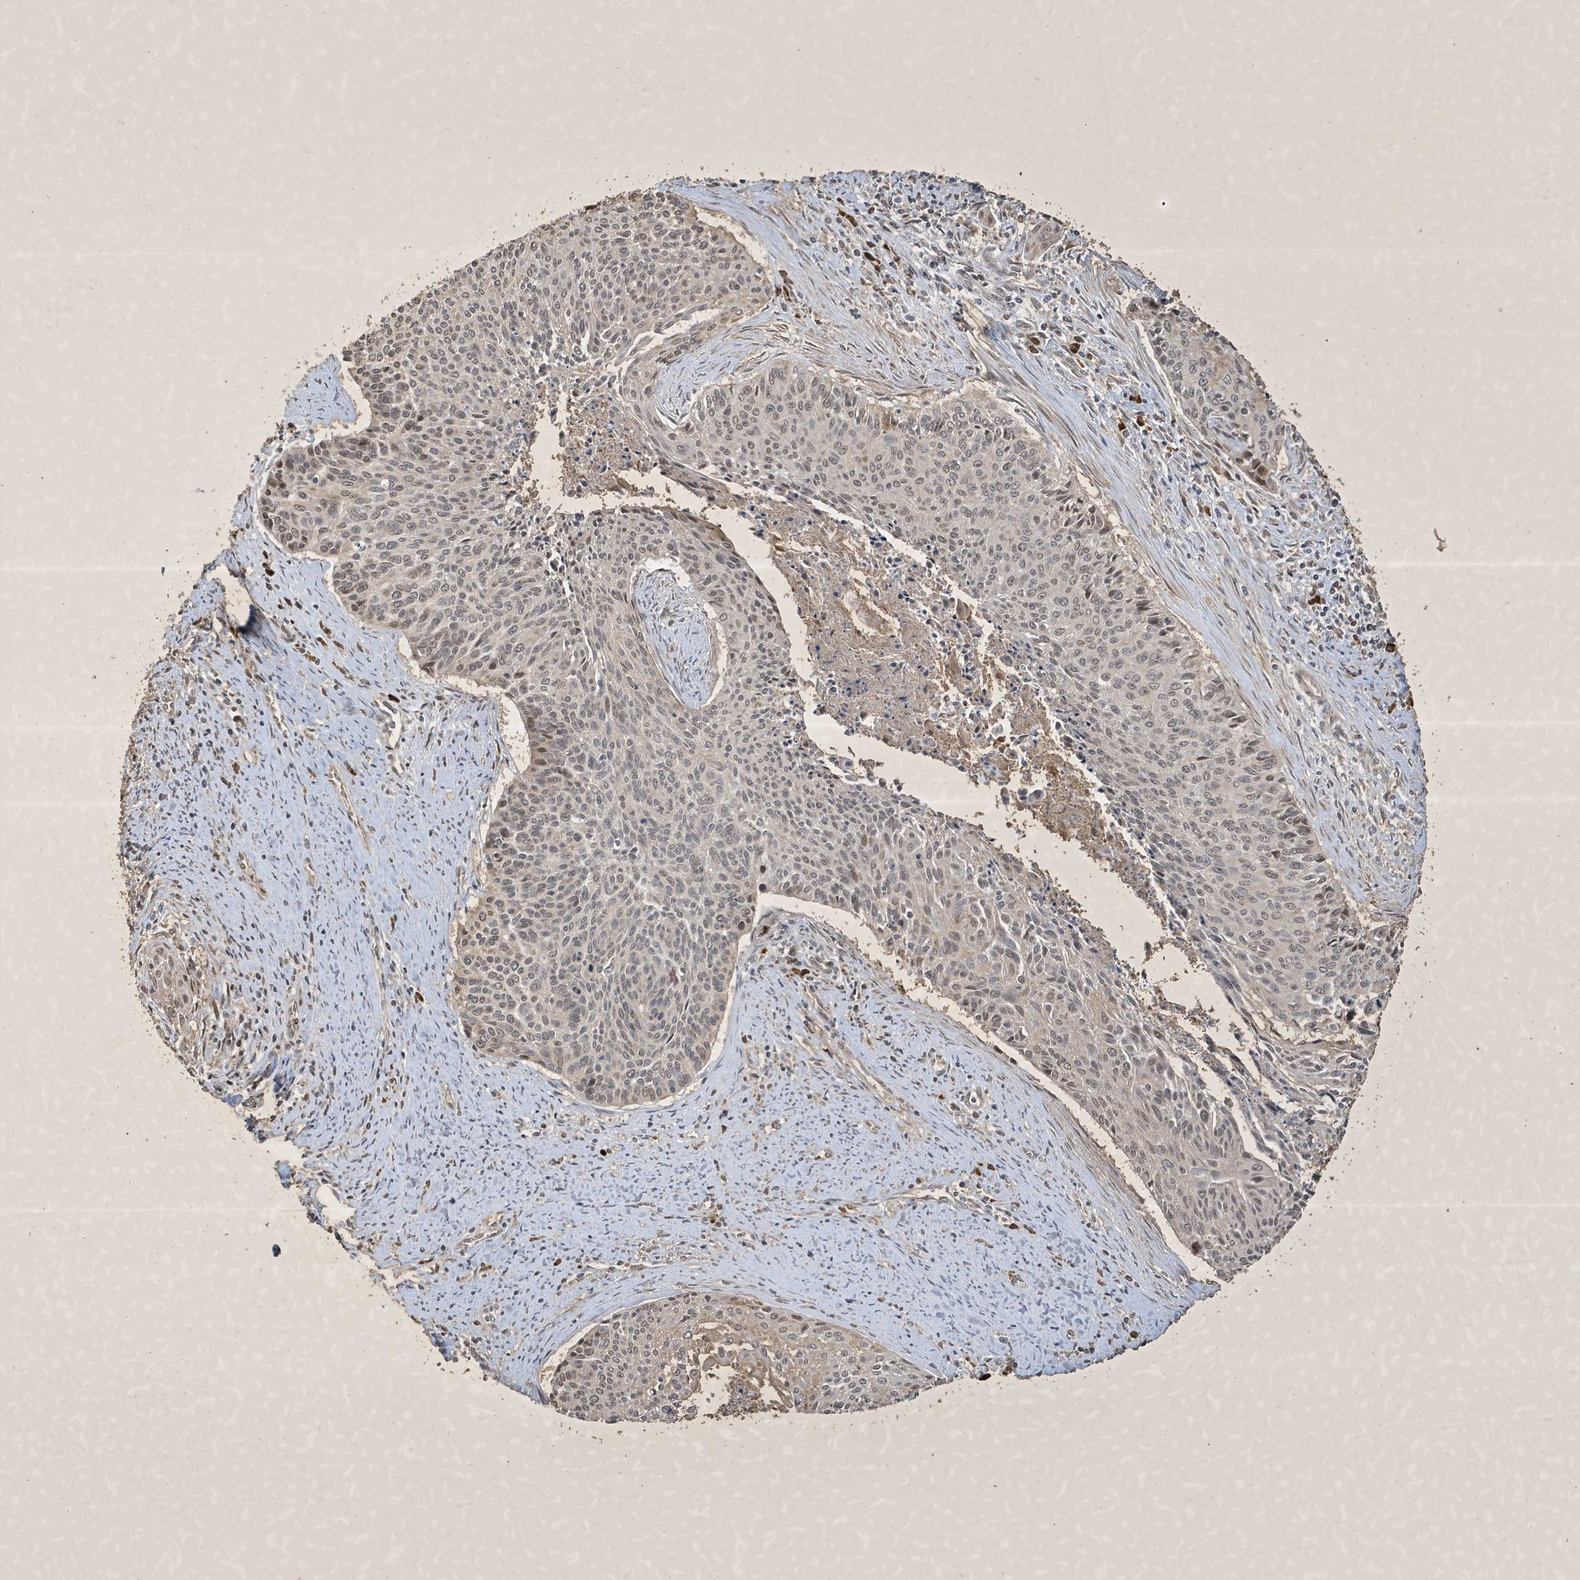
{"staining": {"intensity": "weak", "quantity": ">75%", "location": "nuclear"}, "tissue": "cervical cancer", "cell_type": "Tumor cells", "image_type": "cancer", "snomed": [{"axis": "morphology", "description": "Squamous cell carcinoma, NOS"}, {"axis": "topography", "description": "Cervix"}], "caption": "Cervical squamous cell carcinoma stained with IHC demonstrates weak nuclear expression in about >75% of tumor cells. (Stains: DAB (3,3'-diaminobenzidine) in brown, nuclei in blue, Microscopy: brightfield microscopy at high magnification).", "gene": "STX10", "patient": {"sex": "female", "age": 55}}